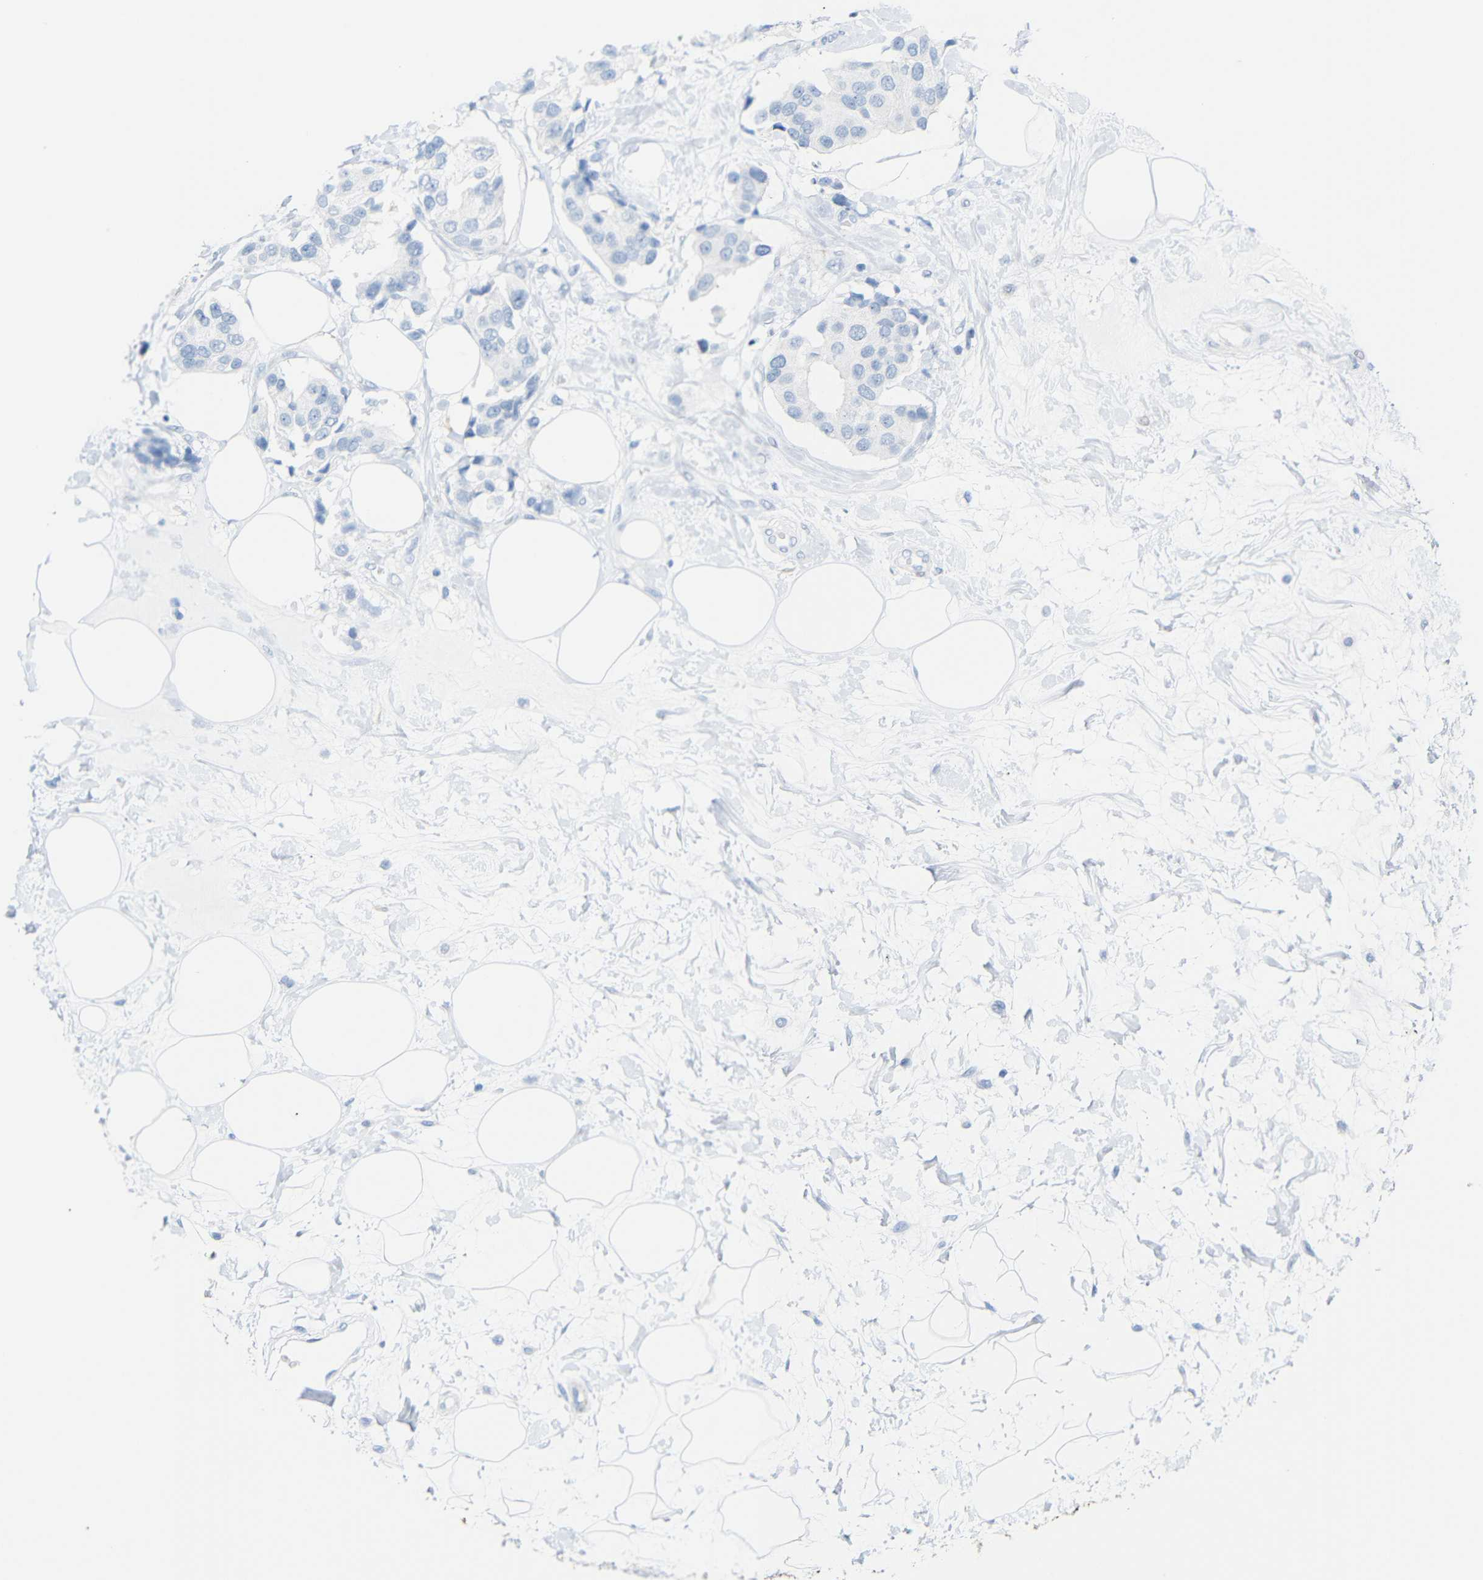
{"staining": {"intensity": "negative", "quantity": "none", "location": "none"}, "tissue": "breast cancer", "cell_type": "Tumor cells", "image_type": "cancer", "snomed": [{"axis": "morphology", "description": "Normal tissue, NOS"}, {"axis": "morphology", "description": "Duct carcinoma"}, {"axis": "topography", "description": "Breast"}], "caption": "Immunohistochemistry (IHC) micrograph of neoplastic tissue: human breast cancer (intraductal carcinoma) stained with DAB (3,3'-diaminobenzidine) displays no significant protein positivity in tumor cells.", "gene": "MT1A", "patient": {"sex": "female", "age": 39}}